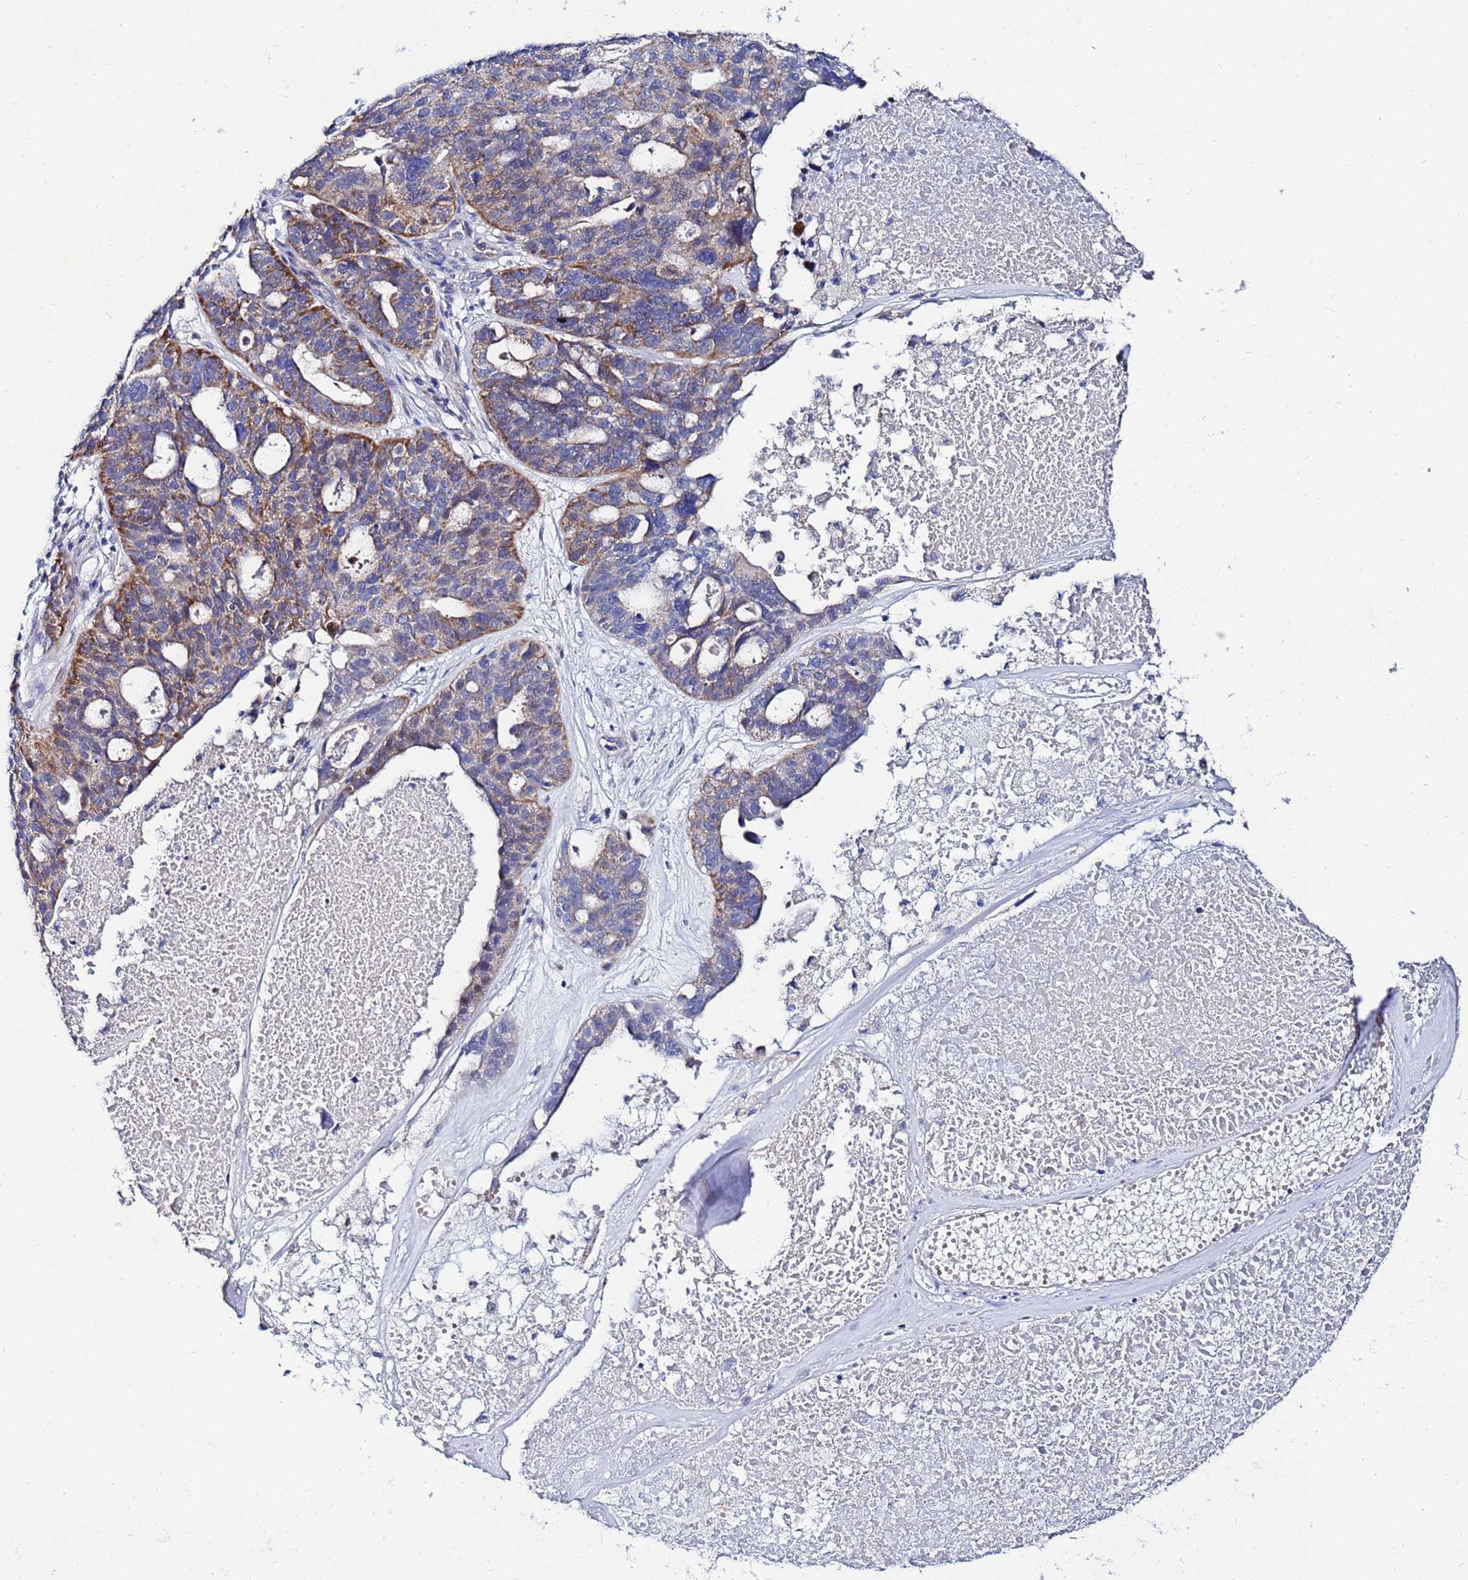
{"staining": {"intensity": "moderate", "quantity": "25%-75%", "location": "cytoplasmic/membranous"}, "tissue": "ovarian cancer", "cell_type": "Tumor cells", "image_type": "cancer", "snomed": [{"axis": "morphology", "description": "Cystadenocarcinoma, serous, NOS"}, {"axis": "topography", "description": "Ovary"}], "caption": "DAB (3,3'-diaminobenzidine) immunohistochemical staining of serous cystadenocarcinoma (ovarian) displays moderate cytoplasmic/membranous protein expression in about 25%-75% of tumor cells. (IHC, brightfield microscopy, high magnification).", "gene": "FAHD2A", "patient": {"sex": "female", "age": 59}}